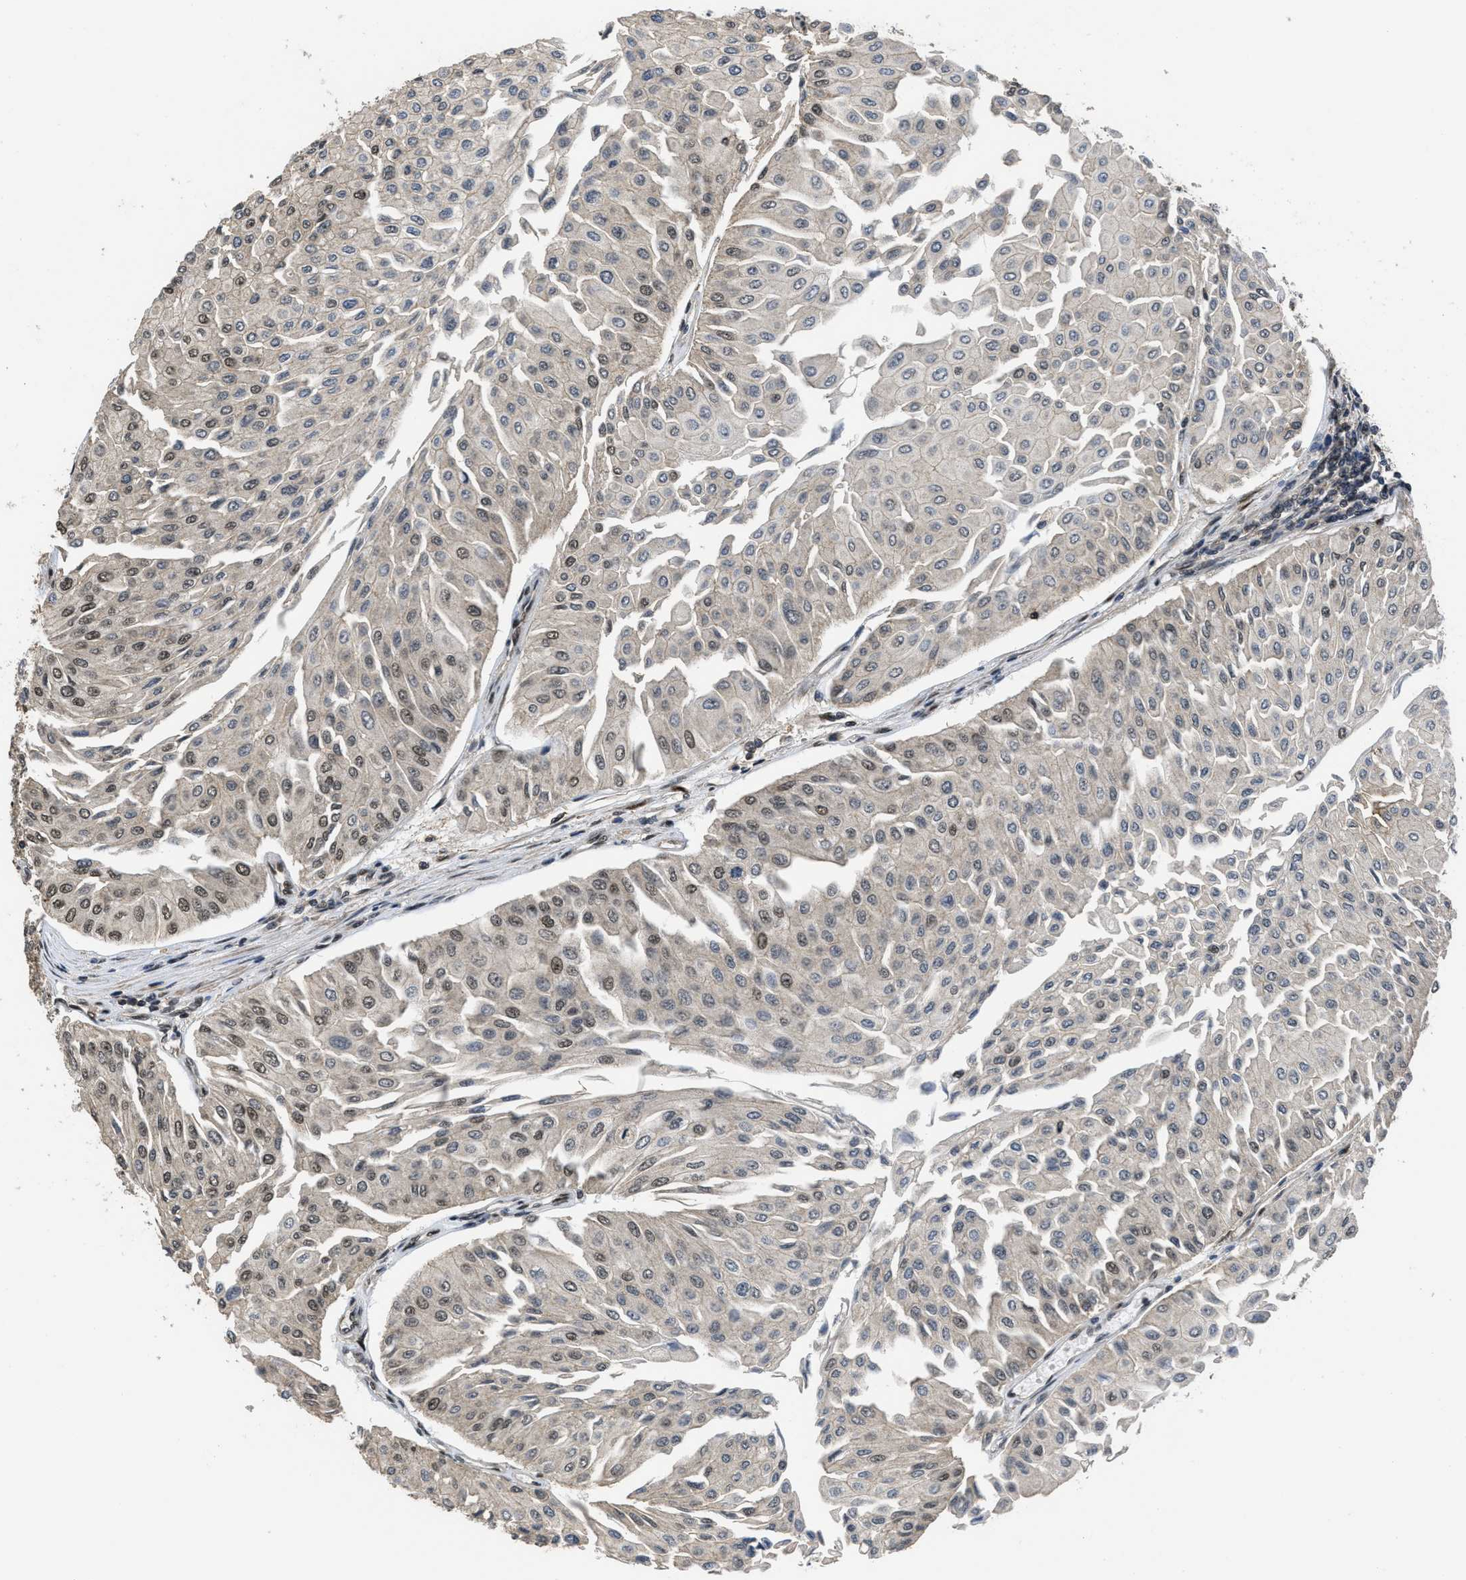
{"staining": {"intensity": "strong", "quantity": ">75%", "location": "cytoplasmic/membranous,nuclear"}, "tissue": "urothelial cancer", "cell_type": "Tumor cells", "image_type": "cancer", "snomed": [{"axis": "morphology", "description": "Urothelial carcinoma, Low grade"}, {"axis": "topography", "description": "Urinary bladder"}], "caption": "Immunohistochemistry (IHC) of urothelial cancer displays high levels of strong cytoplasmic/membranous and nuclear staining in about >75% of tumor cells.", "gene": "CUL4B", "patient": {"sex": "male", "age": 67}}